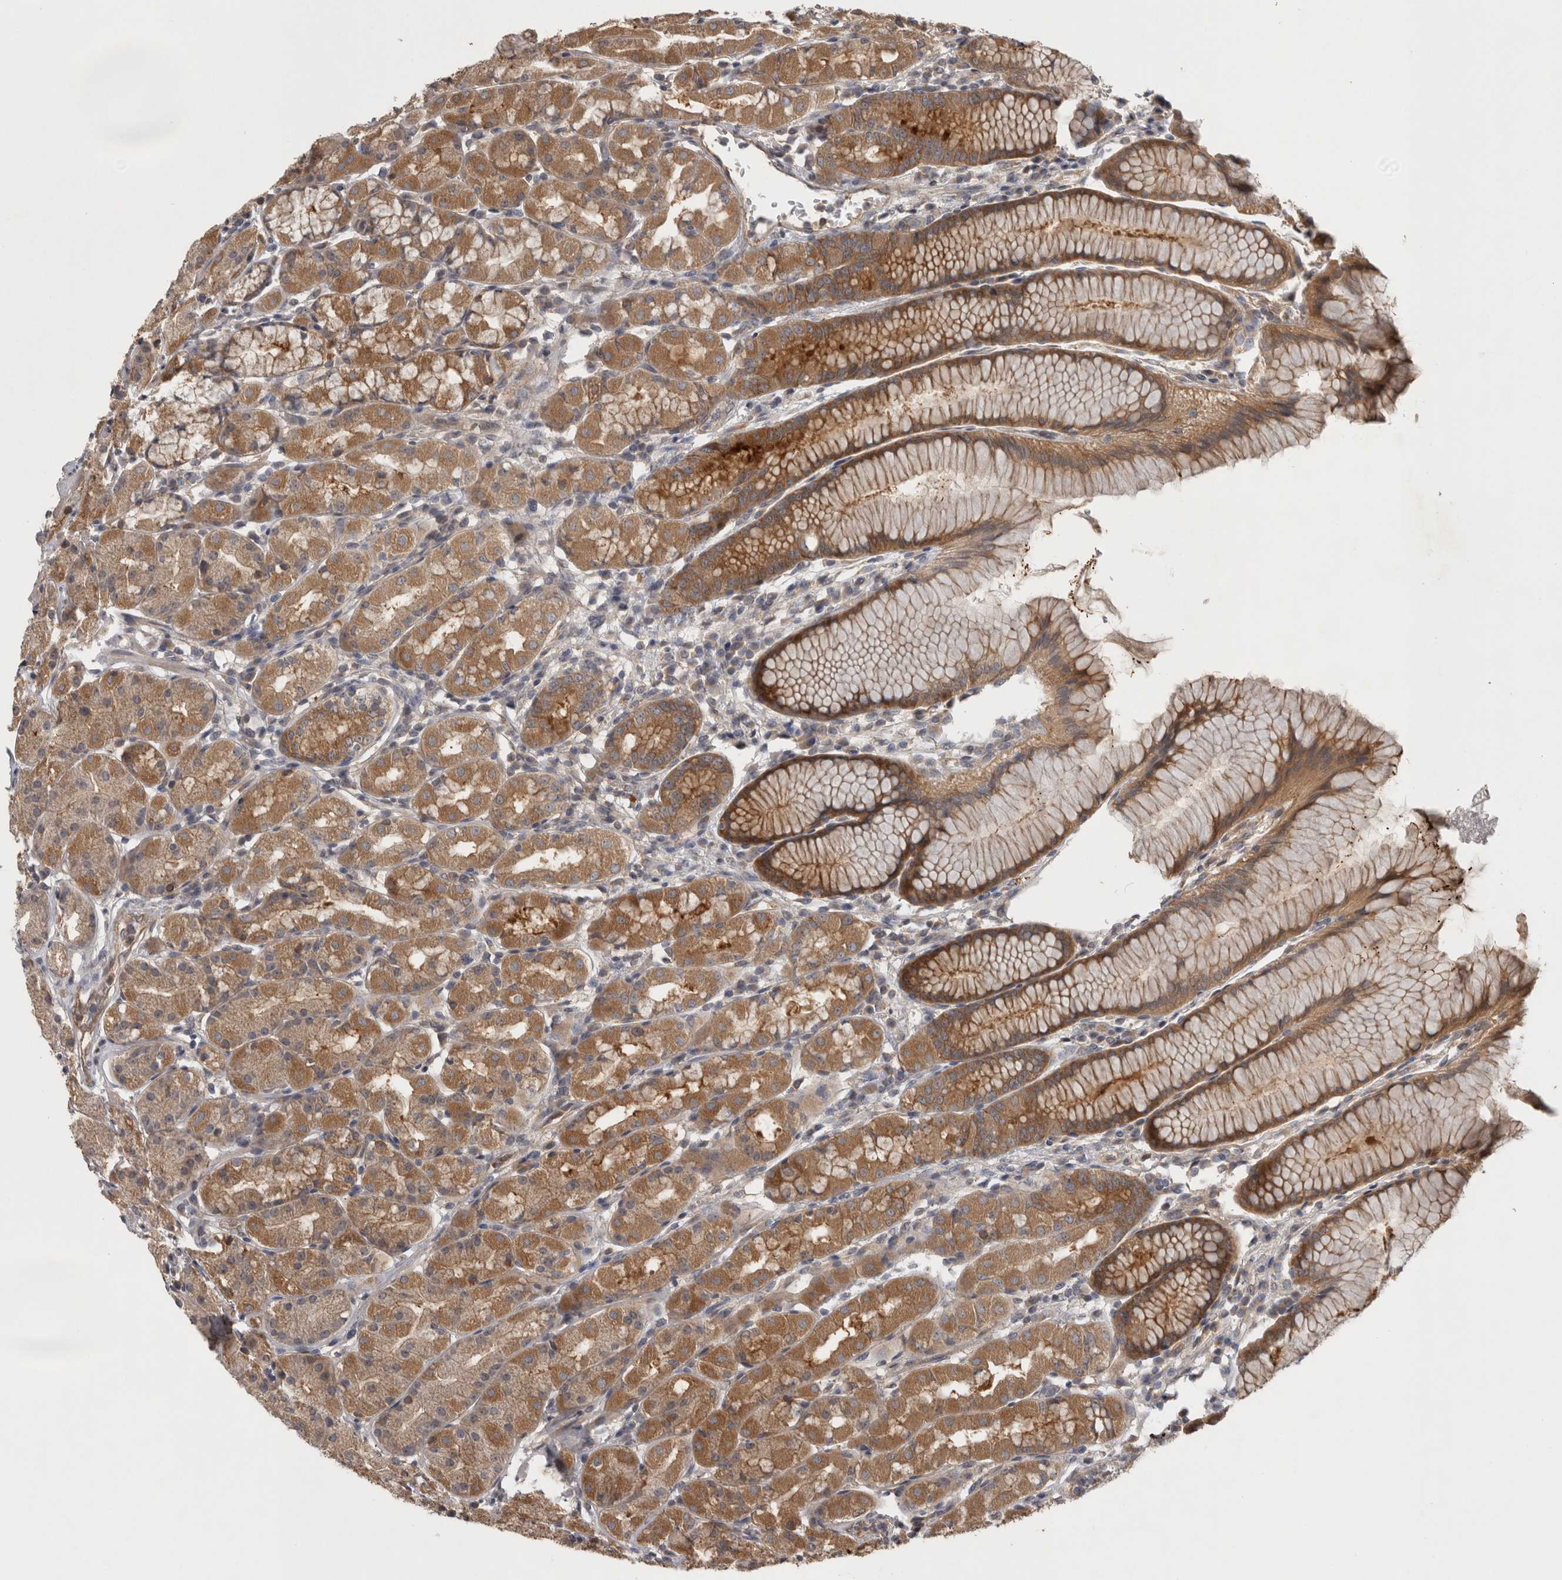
{"staining": {"intensity": "moderate", "quantity": ">75%", "location": "cytoplasmic/membranous"}, "tissue": "stomach", "cell_type": "Glandular cells", "image_type": "normal", "snomed": [{"axis": "morphology", "description": "Normal tissue, NOS"}, {"axis": "topography", "description": "Stomach, lower"}], "caption": "Protein staining demonstrates moderate cytoplasmic/membranous positivity in about >75% of glandular cells in benign stomach.", "gene": "TRMT61B", "patient": {"sex": "female", "age": 56}}